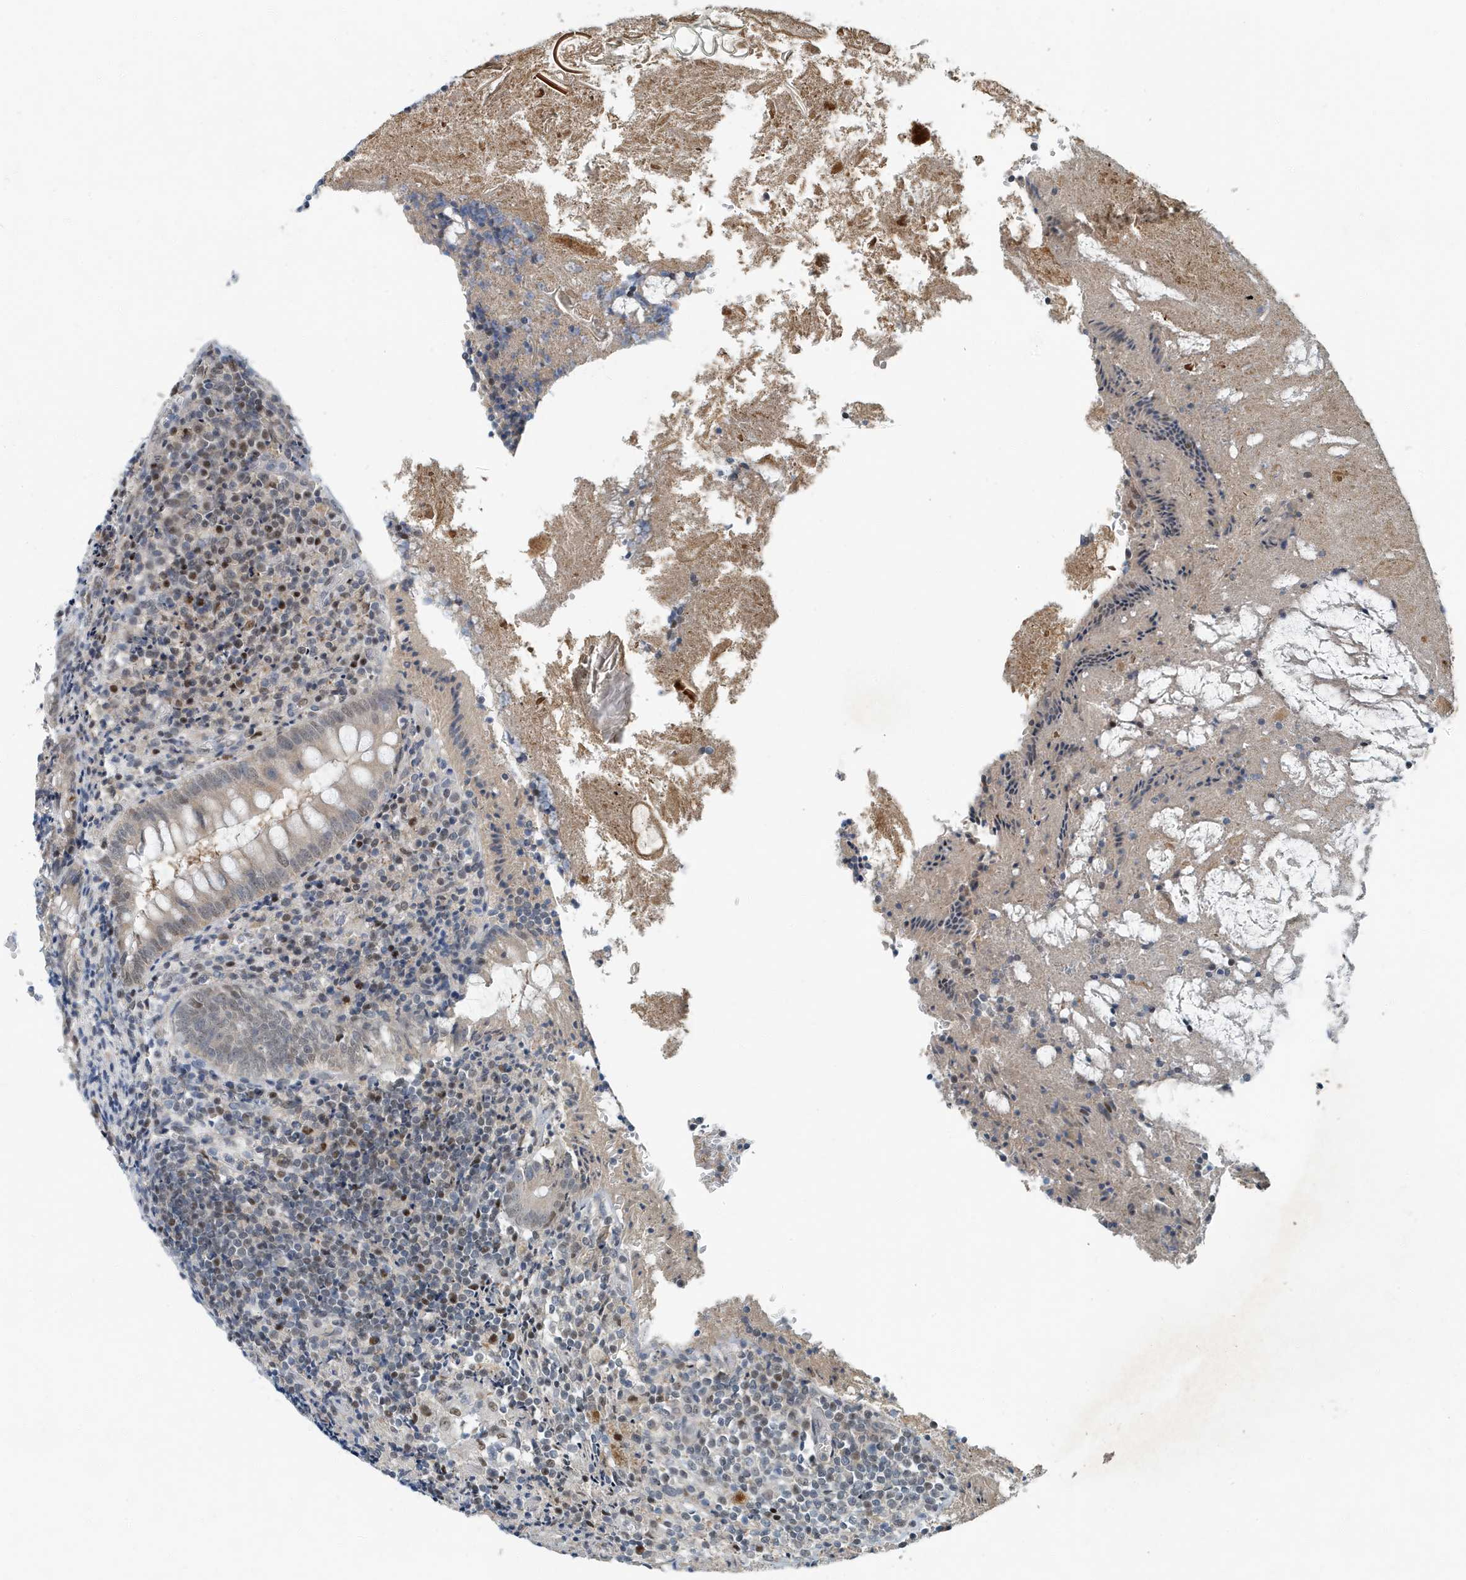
{"staining": {"intensity": "moderate", "quantity": "<25%", "location": "nuclear"}, "tissue": "appendix", "cell_type": "Glandular cells", "image_type": "normal", "snomed": [{"axis": "morphology", "description": "Normal tissue, NOS"}, {"axis": "topography", "description": "Appendix"}], "caption": "Protein staining by IHC reveals moderate nuclear staining in approximately <25% of glandular cells in normal appendix. (DAB (3,3'-diaminobenzidine) = brown stain, brightfield microscopy at high magnification).", "gene": "KIF15", "patient": {"sex": "female", "age": 17}}